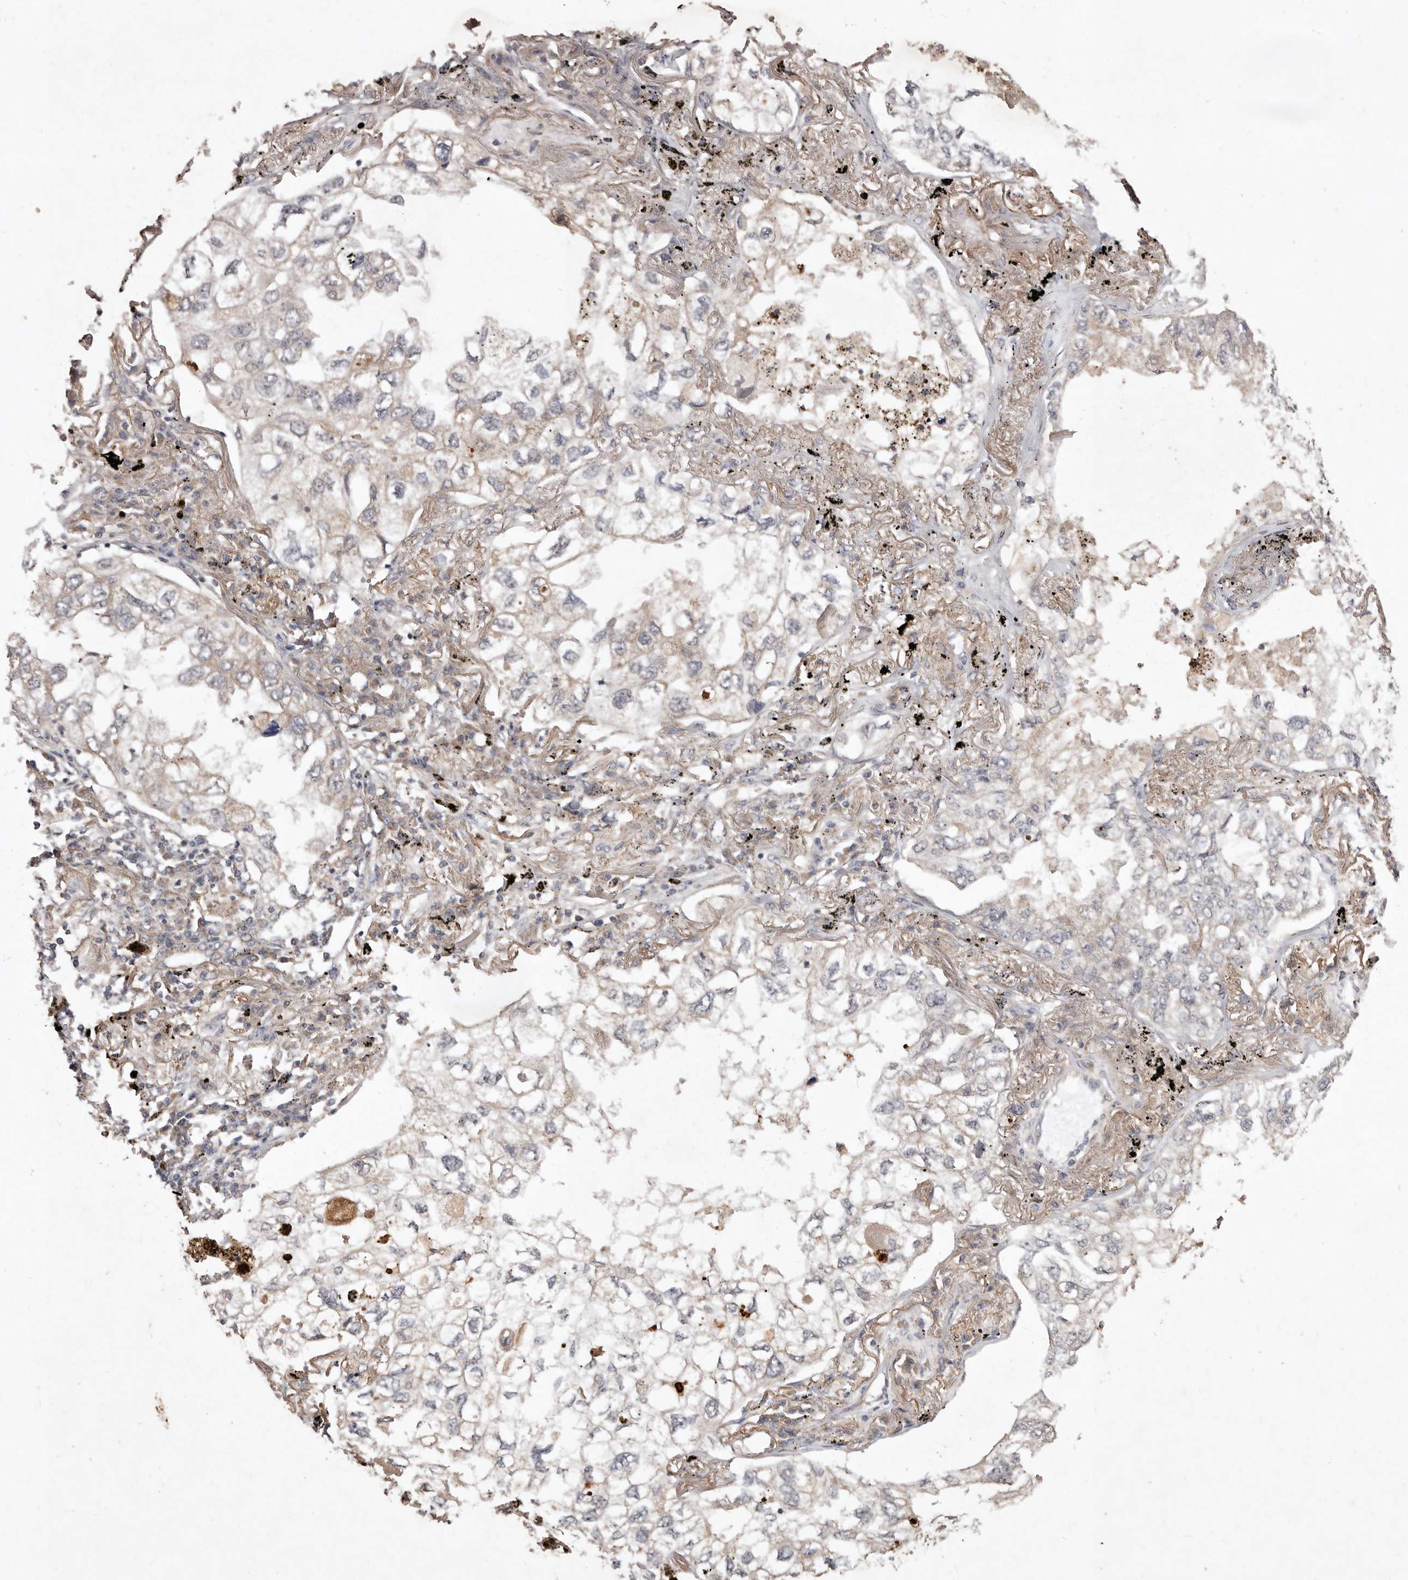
{"staining": {"intensity": "weak", "quantity": "<25%", "location": "cytoplasmic/membranous"}, "tissue": "lung cancer", "cell_type": "Tumor cells", "image_type": "cancer", "snomed": [{"axis": "morphology", "description": "Adenocarcinoma, NOS"}, {"axis": "topography", "description": "Lung"}], "caption": "Tumor cells show no significant protein positivity in lung adenocarcinoma.", "gene": "FLAD1", "patient": {"sex": "male", "age": 65}}